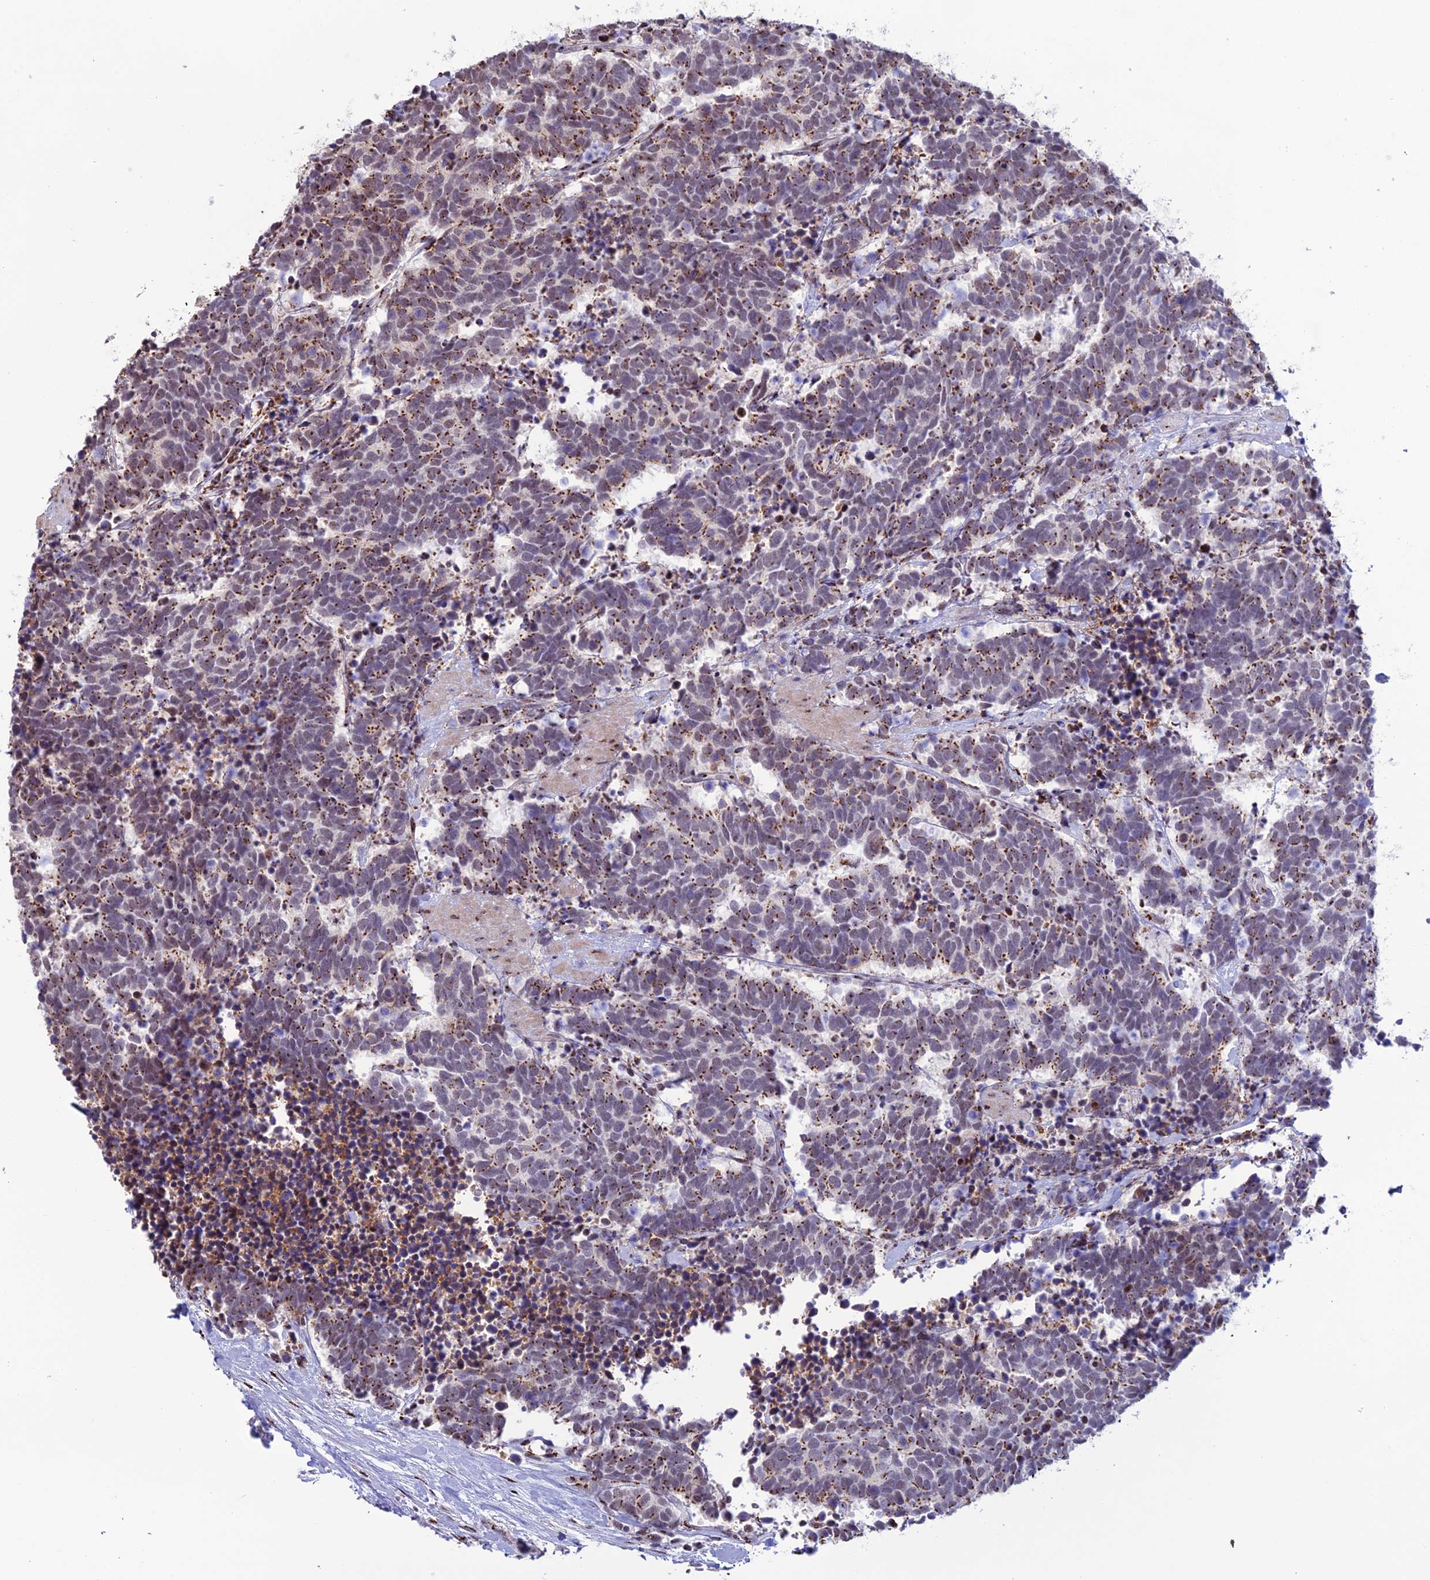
{"staining": {"intensity": "strong", "quantity": "25%-75%", "location": "cytoplasmic/membranous"}, "tissue": "carcinoid", "cell_type": "Tumor cells", "image_type": "cancer", "snomed": [{"axis": "morphology", "description": "Carcinoma, NOS"}, {"axis": "morphology", "description": "Carcinoid, malignant, NOS"}, {"axis": "topography", "description": "Prostate"}], "caption": "Brown immunohistochemical staining in human carcinoid exhibits strong cytoplasmic/membranous staining in about 25%-75% of tumor cells.", "gene": "PLEKHA4", "patient": {"sex": "male", "age": 57}}